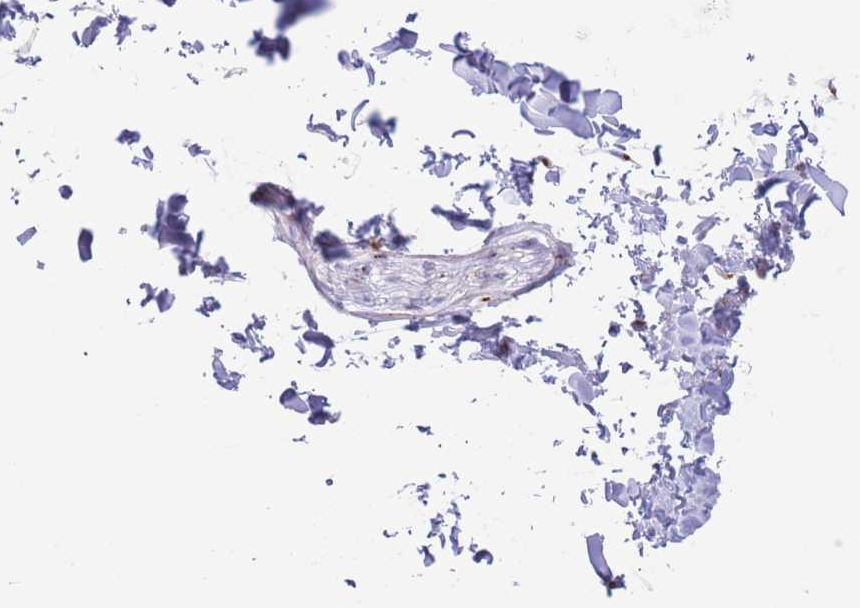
{"staining": {"intensity": "negative", "quantity": "none", "location": "none"}, "tissue": "adipose tissue", "cell_type": "Adipocytes", "image_type": "normal", "snomed": [{"axis": "morphology", "description": "Normal tissue, NOS"}, {"axis": "topography", "description": "Soft tissue"}, {"axis": "topography", "description": "Vascular tissue"}, {"axis": "topography", "description": "Peripheral nerve tissue"}], "caption": "IHC histopathology image of unremarkable human adipose tissue stained for a protein (brown), which displays no staining in adipocytes. (DAB IHC, high magnification).", "gene": "MPND", "patient": {"sex": "male", "age": 32}}